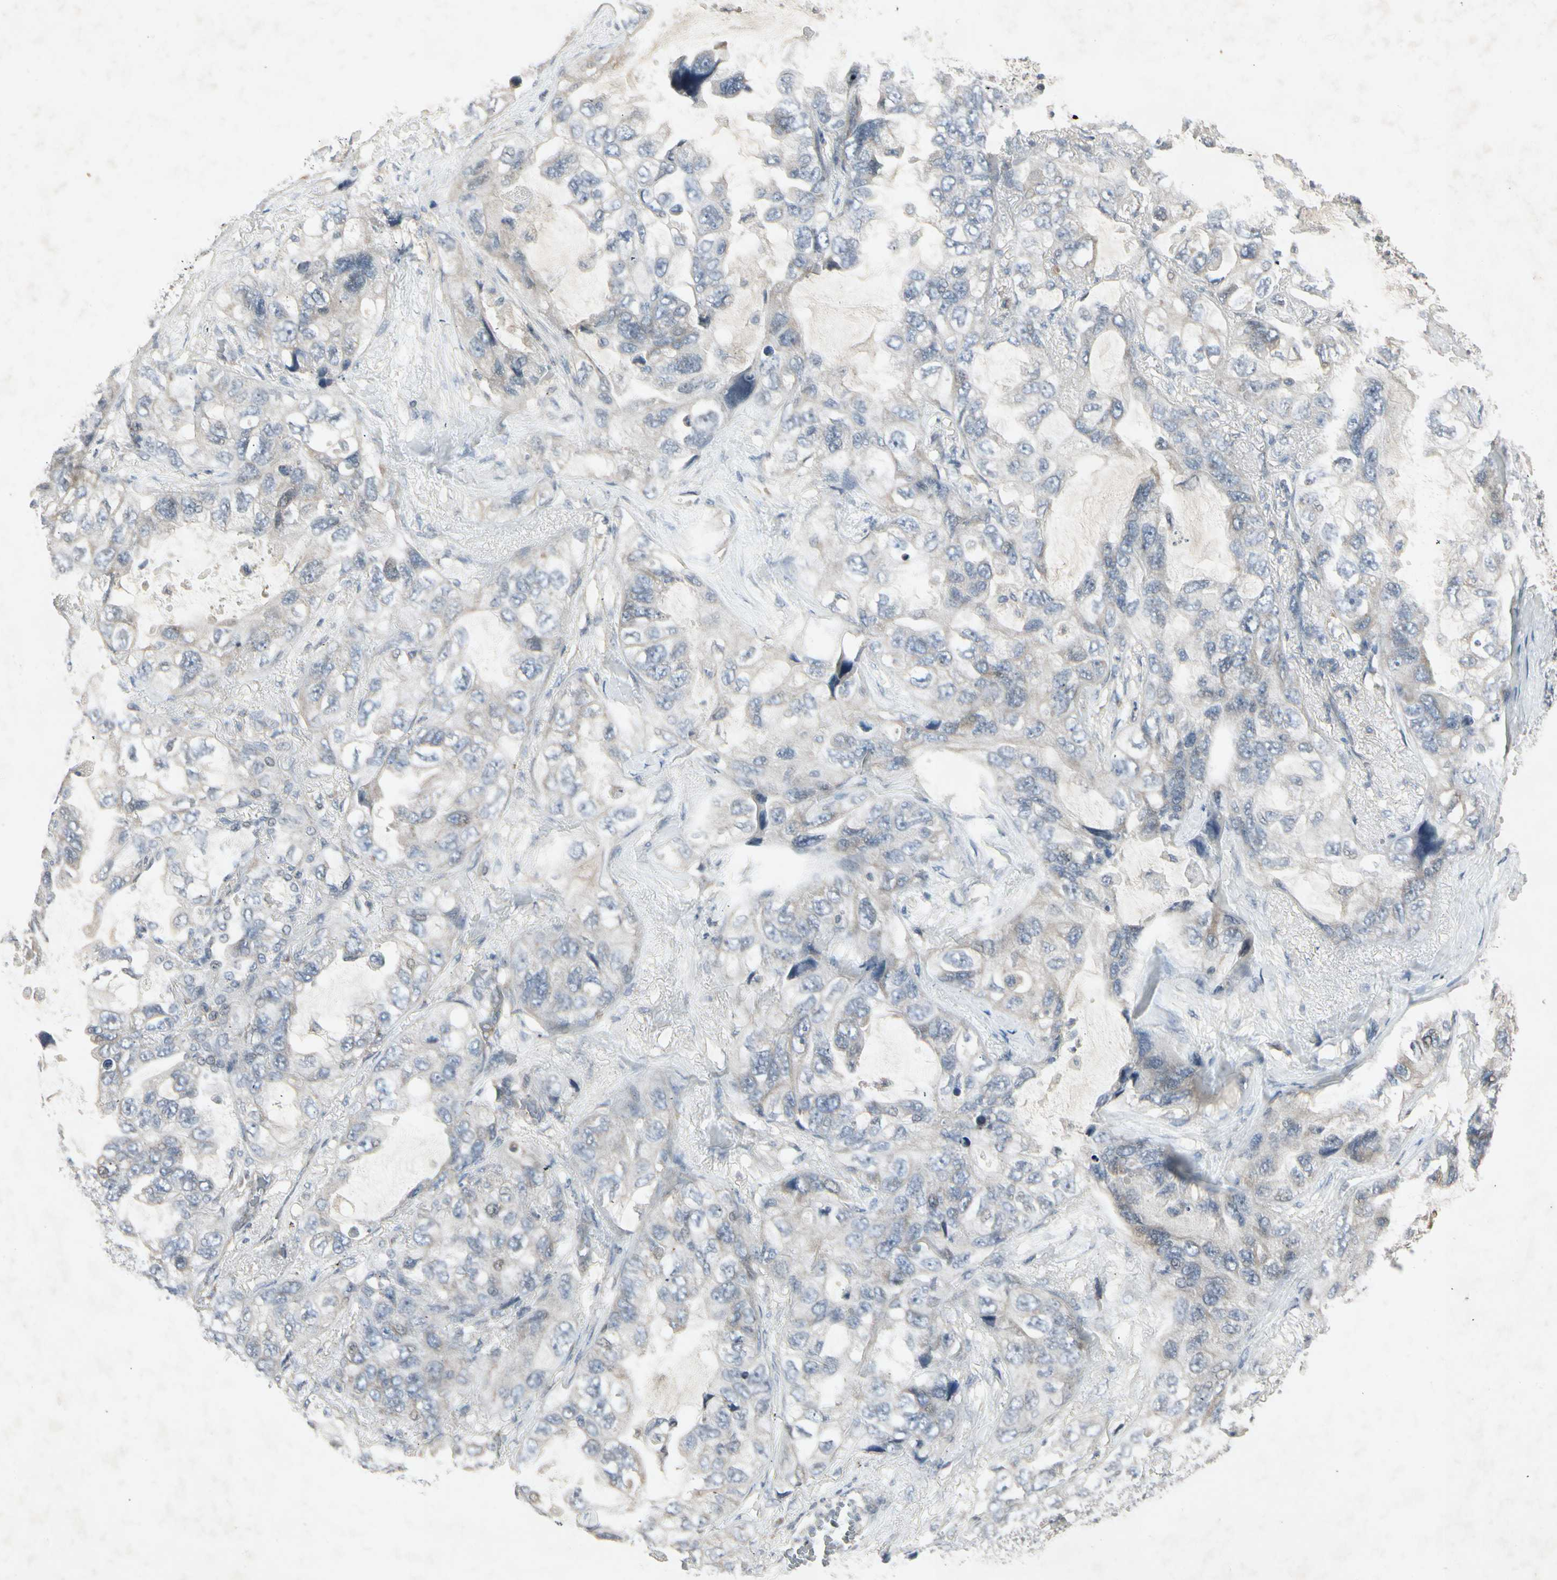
{"staining": {"intensity": "negative", "quantity": "none", "location": "none"}, "tissue": "lung cancer", "cell_type": "Tumor cells", "image_type": "cancer", "snomed": [{"axis": "morphology", "description": "Squamous cell carcinoma, NOS"}, {"axis": "topography", "description": "Lung"}], "caption": "Lung cancer was stained to show a protein in brown. There is no significant expression in tumor cells.", "gene": "TEK", "patient": {"sex": "female", "age": 73}}